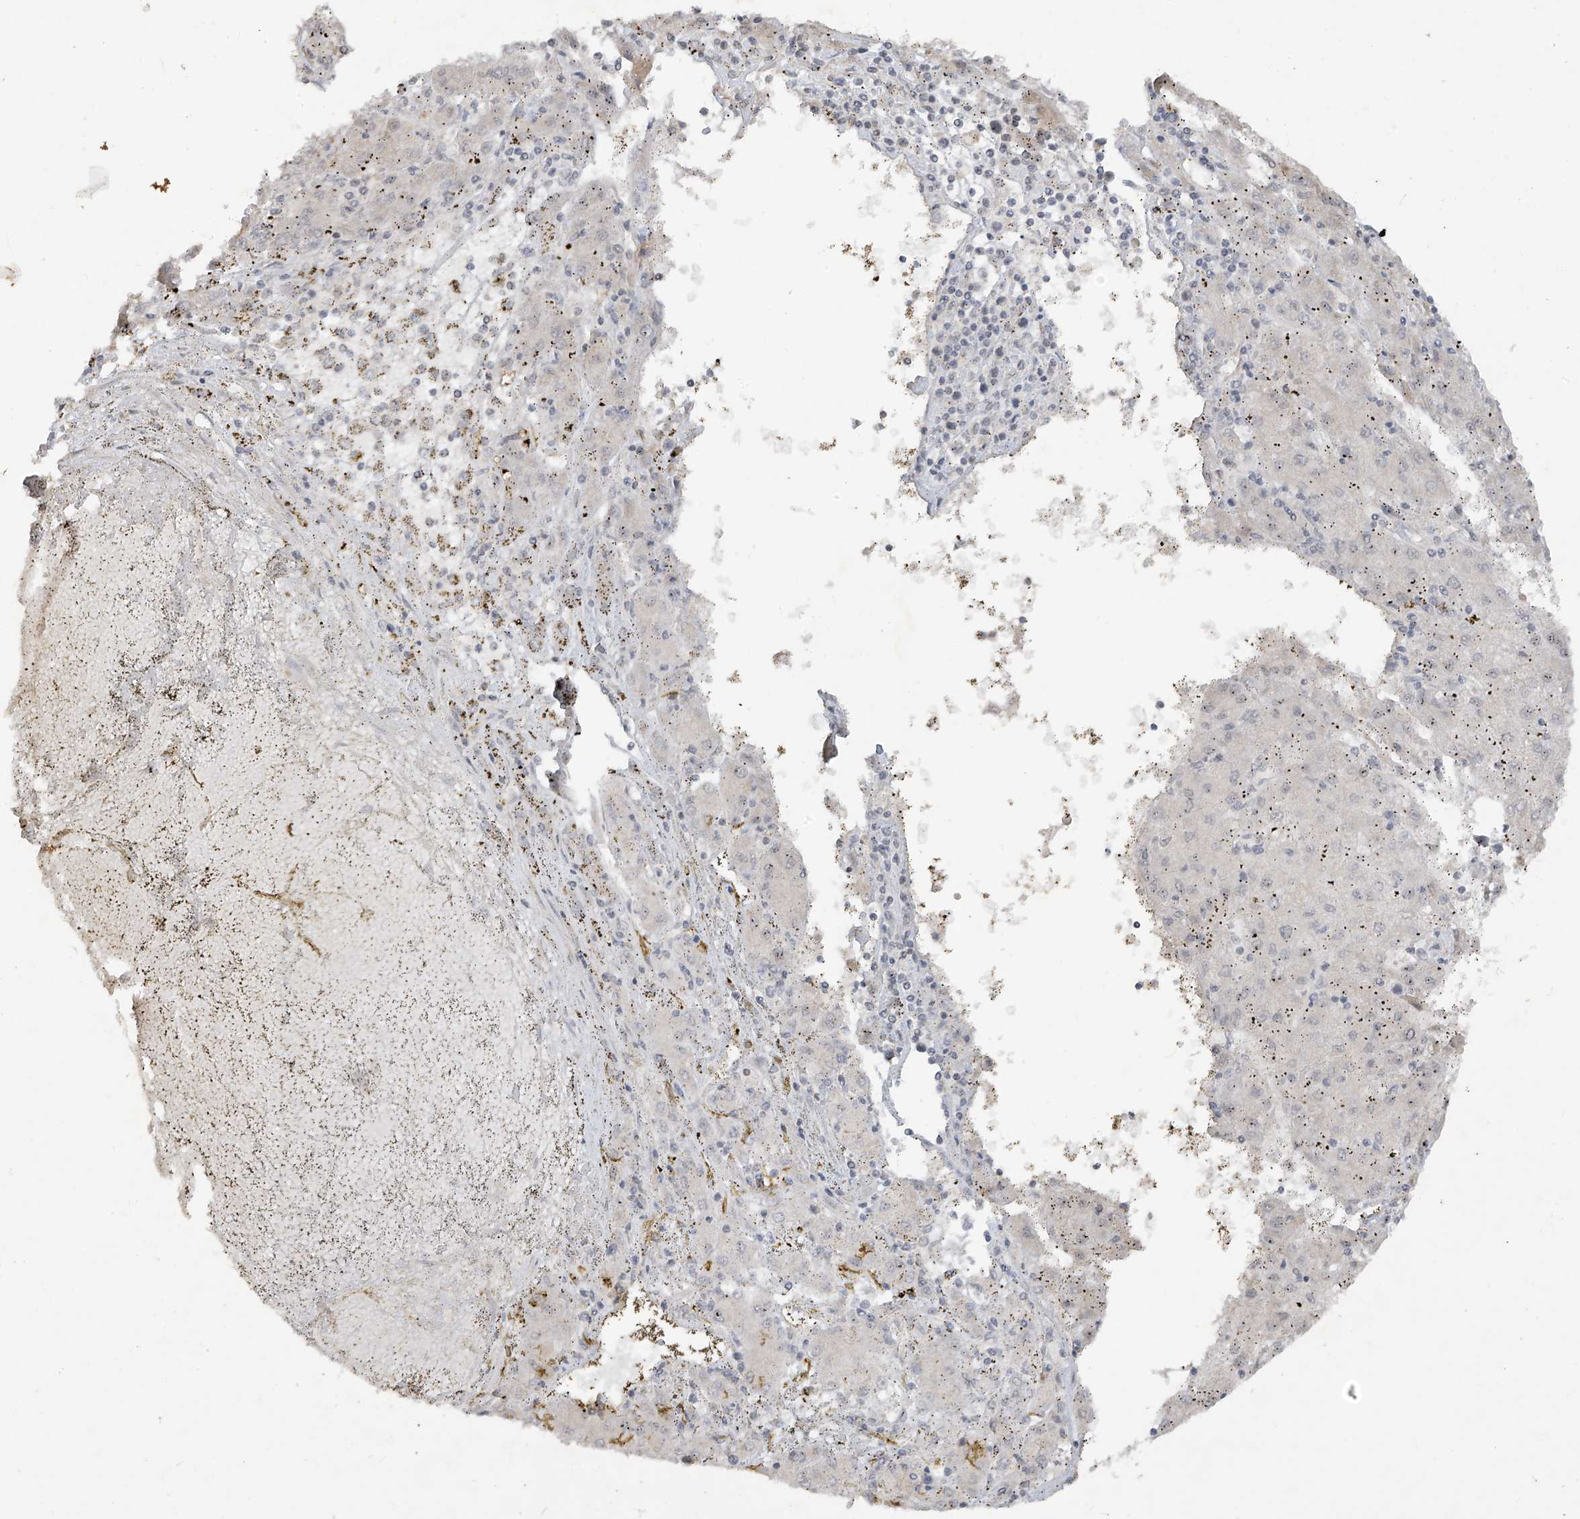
{"staining": {"intensity": "negative", "quantity": "none", "location": "none"}, "tissue": "liver cancer", "cell_type": "Tumor cells", "image_type": "cancer", "snomed": [{"axis": "morphology", "description": "Carcinoma, Hepatocellular, NOS"}, {"axis": "topography", "description": "Liver"}], "caption": "Histopathology image shows no protein staining in tumor cells of liver hepatocellular carcinoma tissue.", "gene": "DGKQ", "patient": {"sex": "male", "age": 72}}